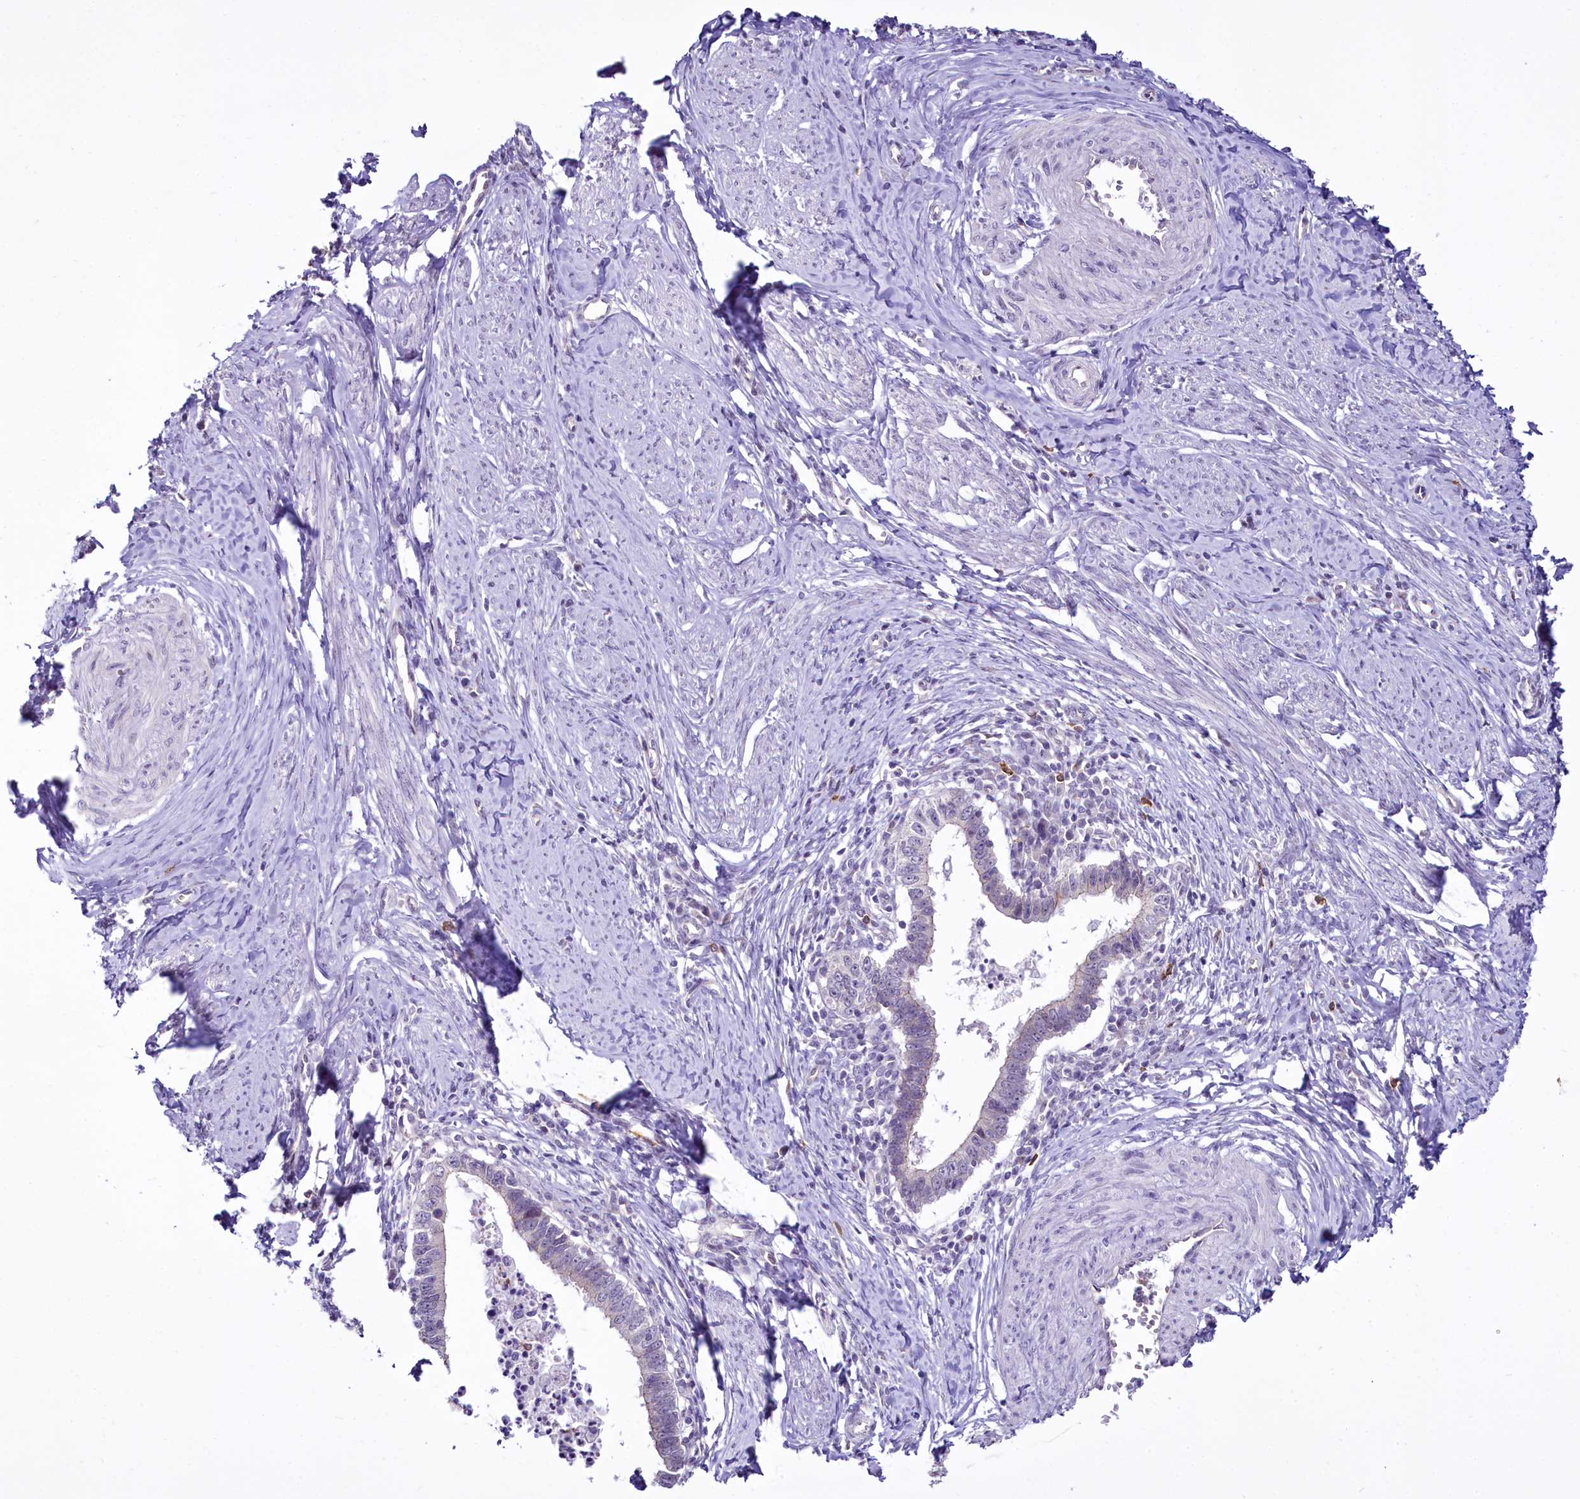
{"staining": {"intensity": "negative", "quantity": "none", "location": "none"}, "tissue": "cervical cancer", "cell_type": "Tumor cells", "image_type": "cancer", "snomed": [{"axis": "morphology", "description": "Adenocarcinoma, NOS"}, {"axis": "topography", "description": "Cervix"}], "caption": "This is an IHC histopathology image of human cervical cancer. There is no expression in tumor cells.", "gene": "BANK1", "patient": {"sex": "female", "age": 36}}